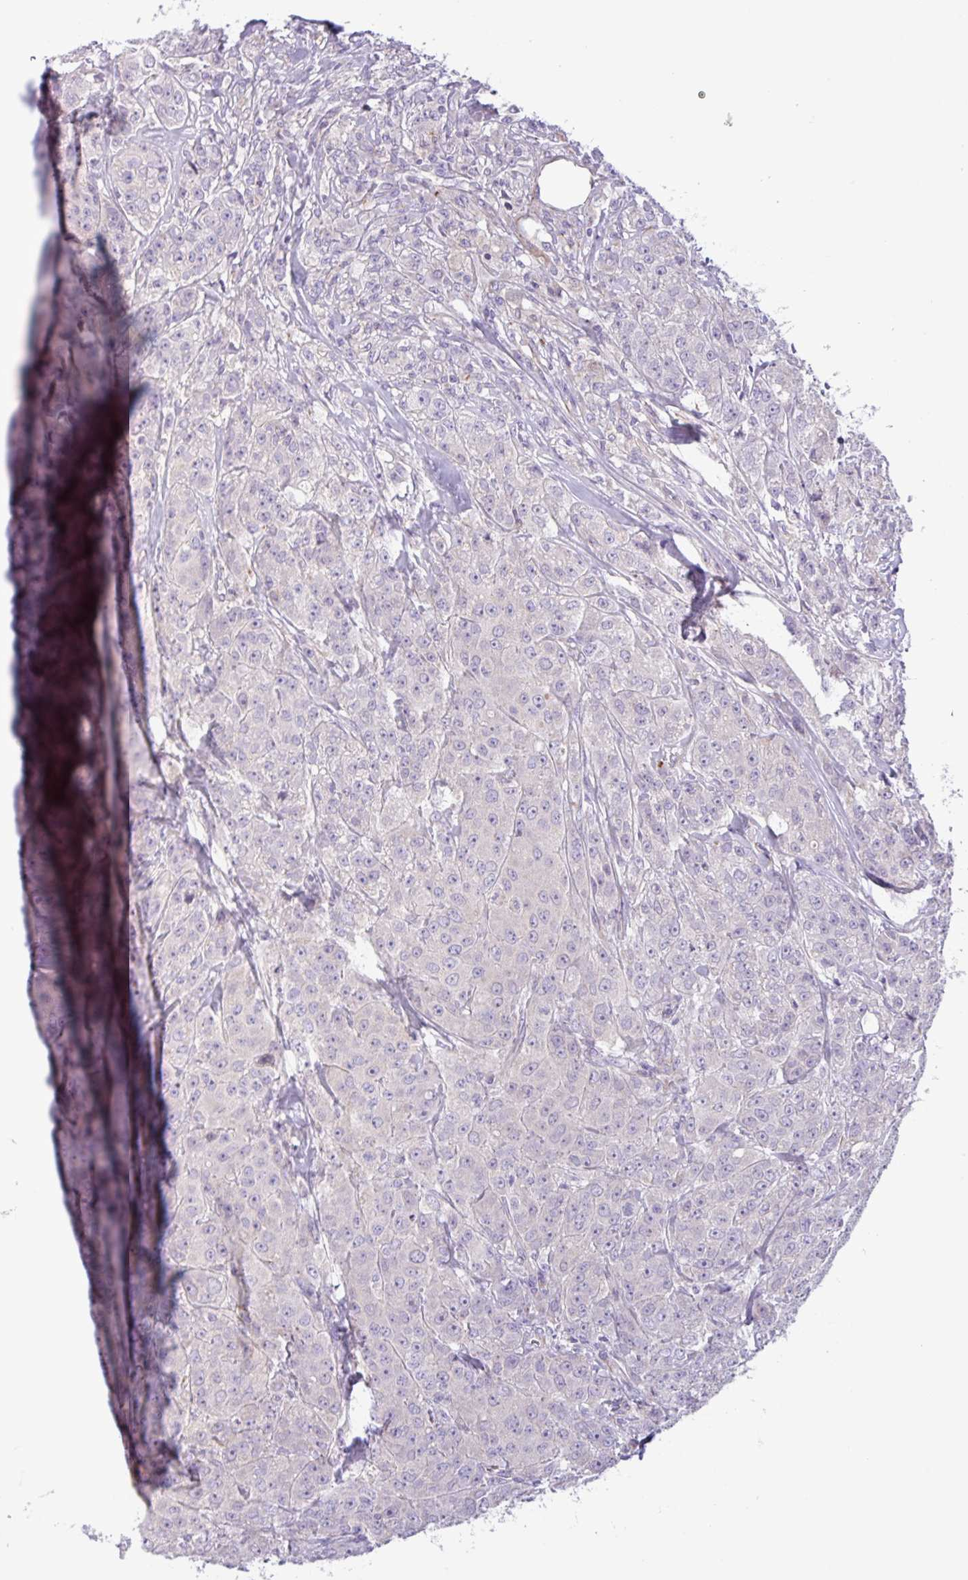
{"staining": {"intensity": "negative", "quantity": "none", "location": "none"}, "tissue": "breast cancer", "cell_type": "Tumor cells", "image_type": "cancer", "snomed": [{"axis": "morphology", "description": "Duct carcinoma"}, {"axis": "topography", "description": "Breast"}], "caption": "Human breast cancer (intraductal carcinoma) stained for a protein using IHC demonstrates no staining in tumor cells.", "gene": "MRM2", "patient": {"sex": "female", "age": 43}}